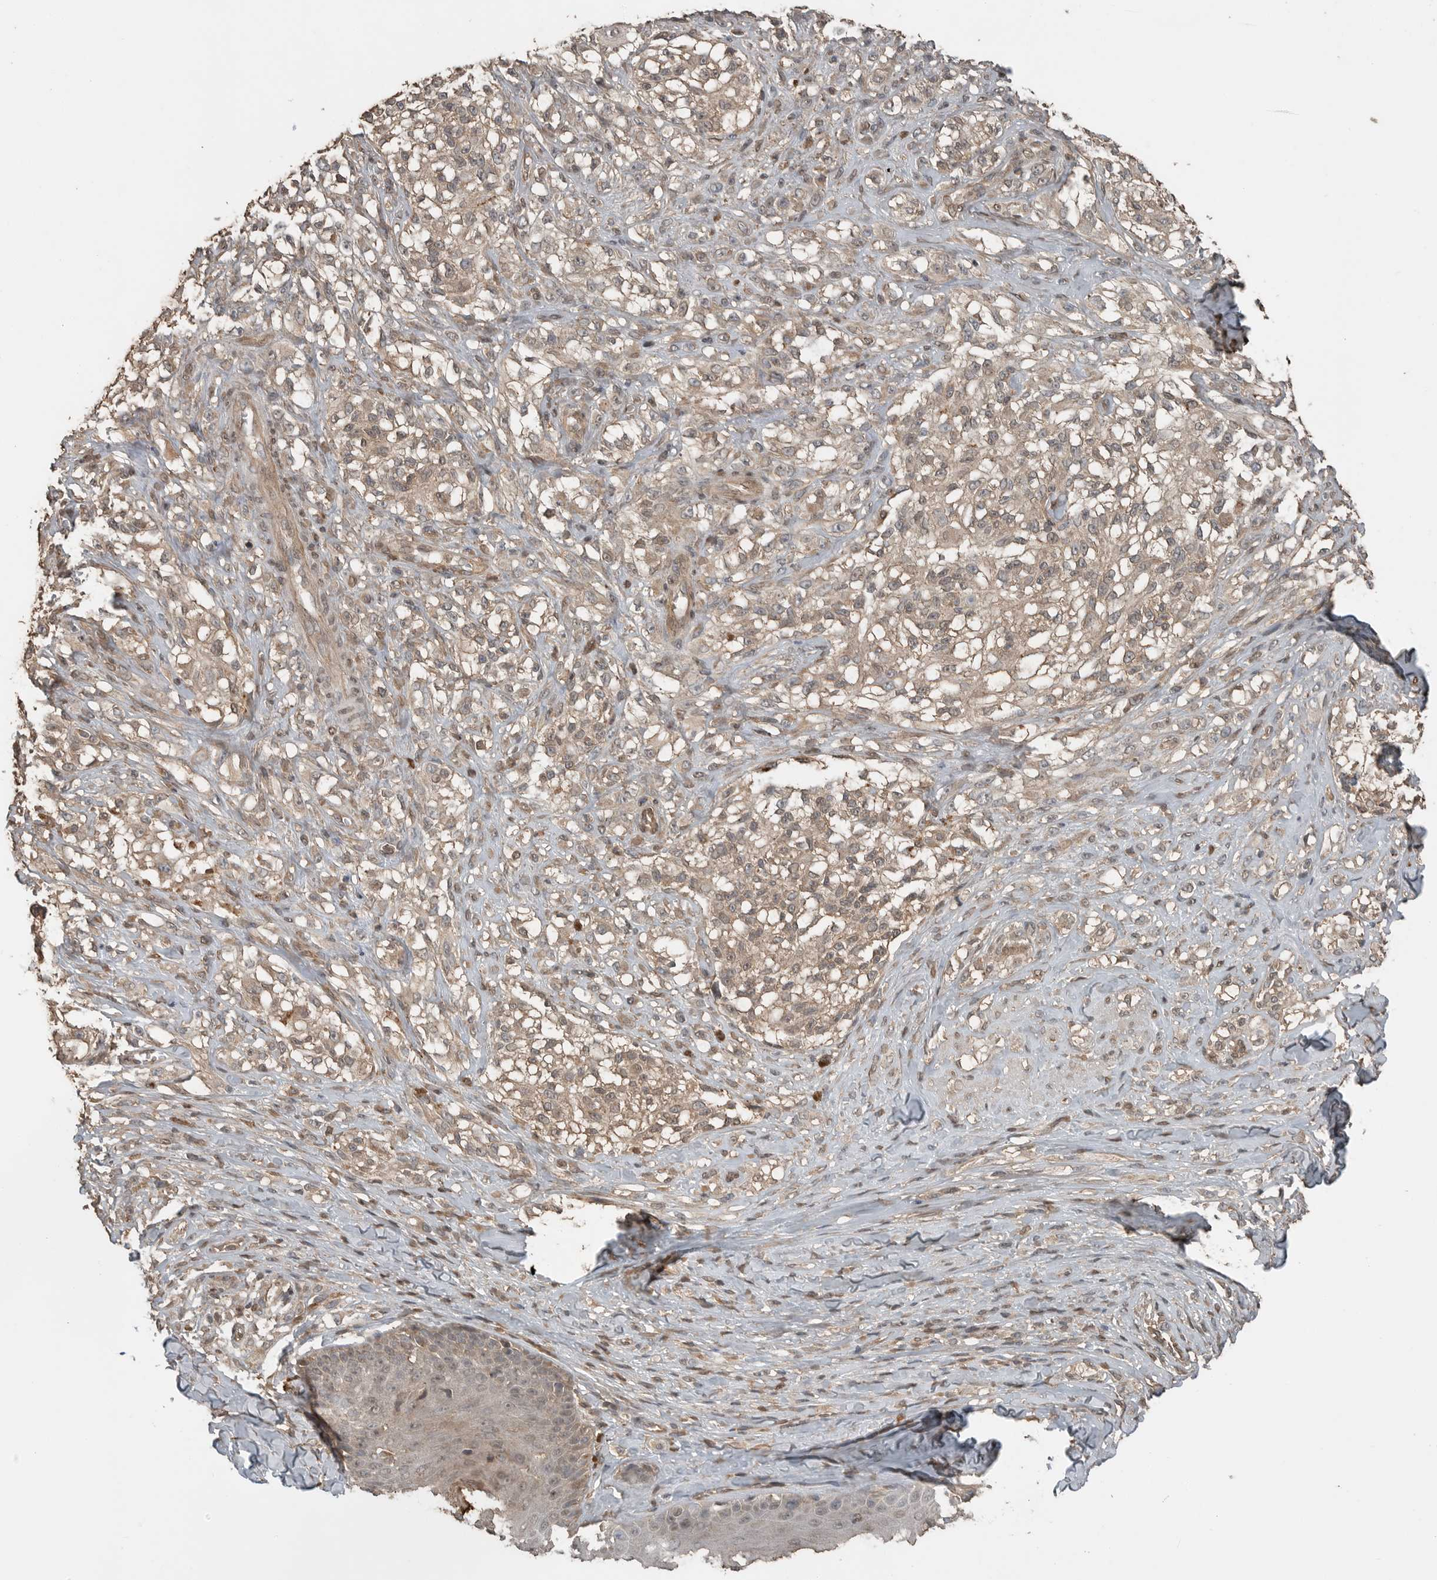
{"staining": {"intensity": "weak", "quantity": ">75%", "location": "cytoplasmic/membranous"}, "tissue": "melanoma", "cell_type": "Tumor cells", "image_type": "cancer", "snomed": [{"axis": "morphology", "description": "Malignant melanoma, NOS"}, {"axis": "topography", "description": "Skin of head"}], "caption": "Melanoma stained with a brown dye shows weak cytoplasmic/membranous positive expression in about >75% of tumor cells.", "gene": "BLZF1", "patient": {"sex": "male", "age": 83}}